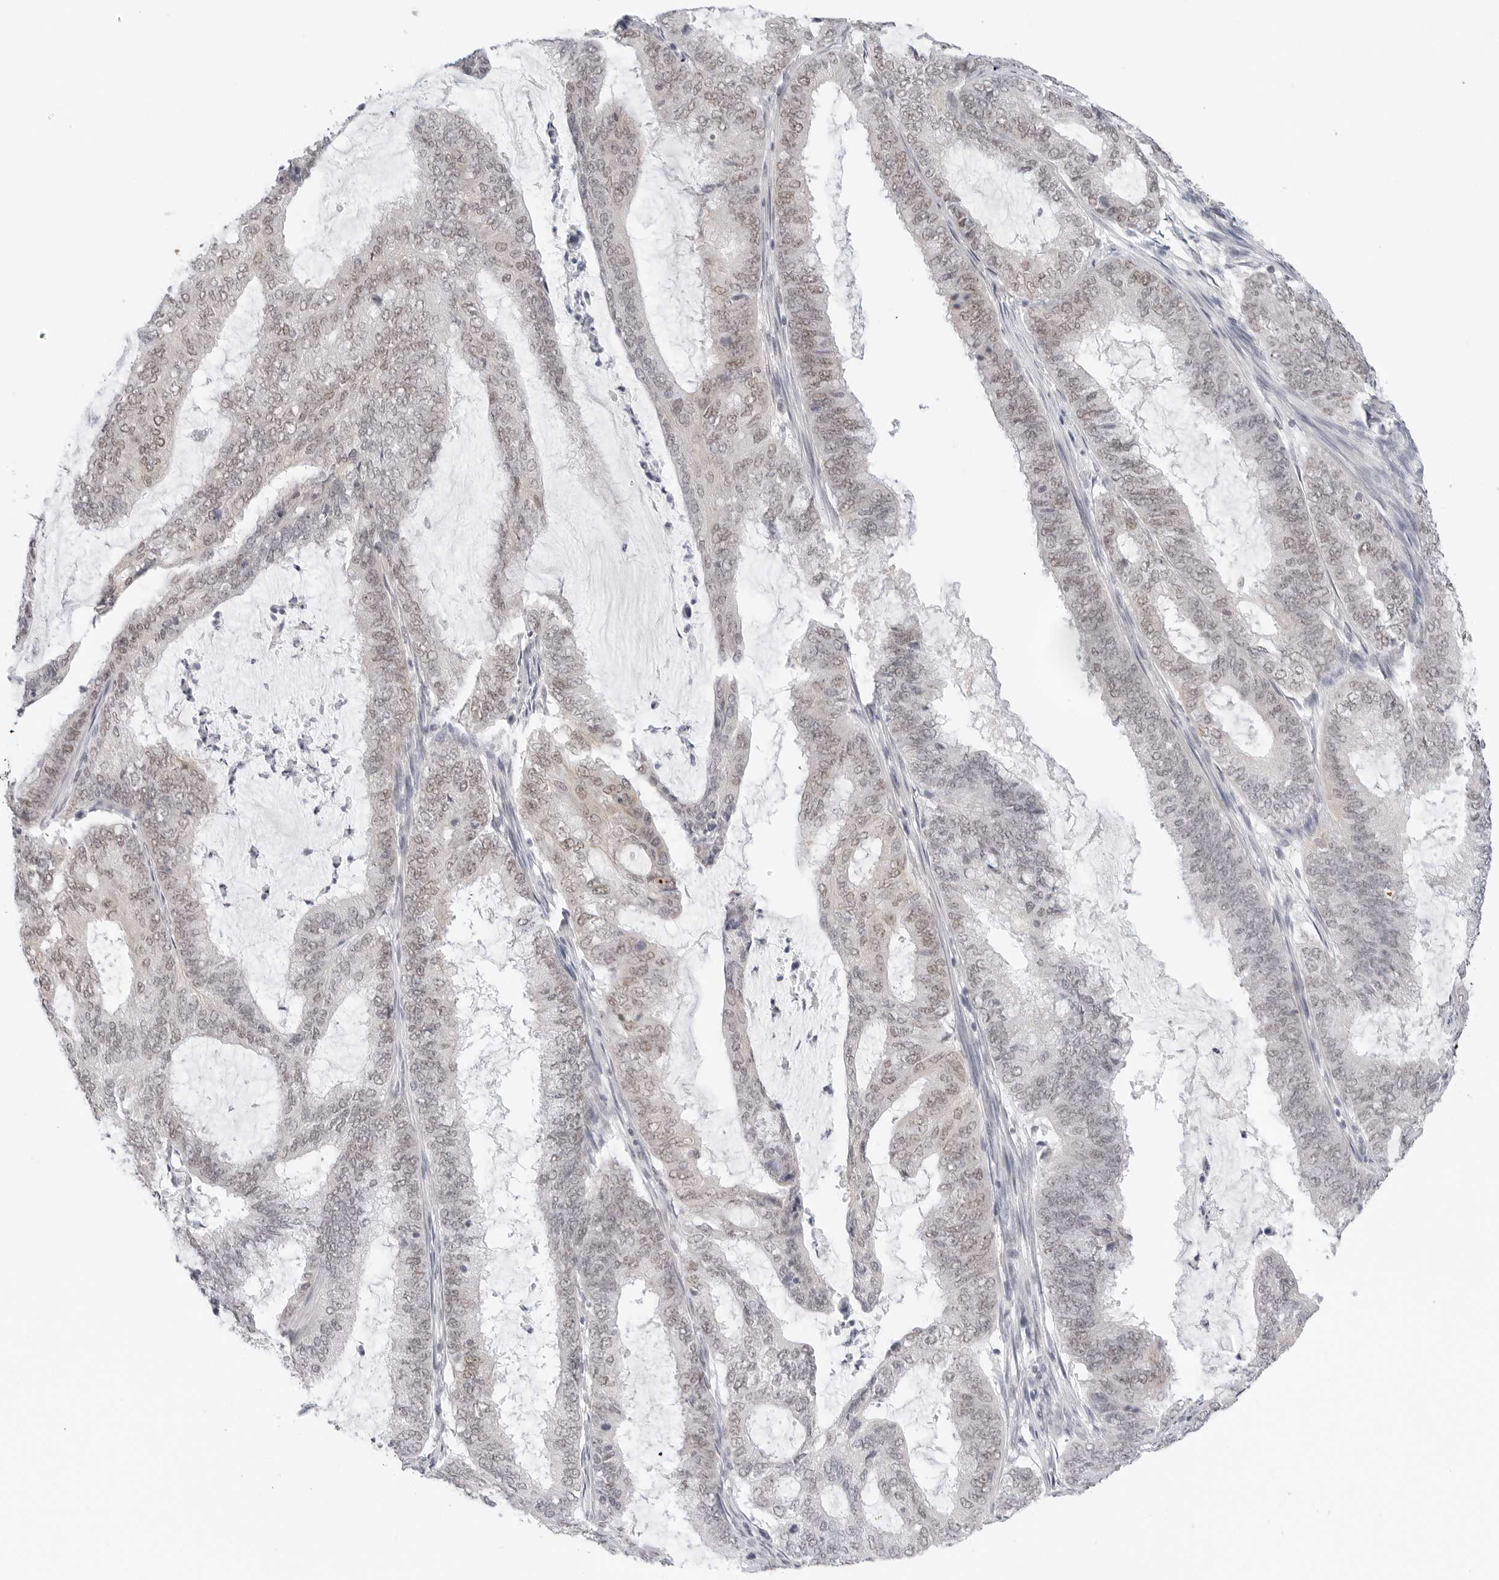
{"staining": {"intensity": "weak", "quantity": "25%-75%", "location": "nuclear"}, "tissue": "endometrial cancer", "cell_type": "Tumor cells", "image_type": "cancer", "snomed": [{"axis": "morphology", "description": "Adenocarcinoma, NOS"}, {"axis": "topography", "description": "Endometrium"}], "caption": "Protein staining demonstrates weak nuclear positivity in approximately 25%-75% of tumor cells in adenocarcinoma (endometrial). The staining was performed using DAB (3,3'-diaminobenzidine), with brown indicating positive protein expression. Nuclei are stained blue with hematoxylin.", "gene": "TSEN2", "patient": {"sex": "female", "age": 51}}